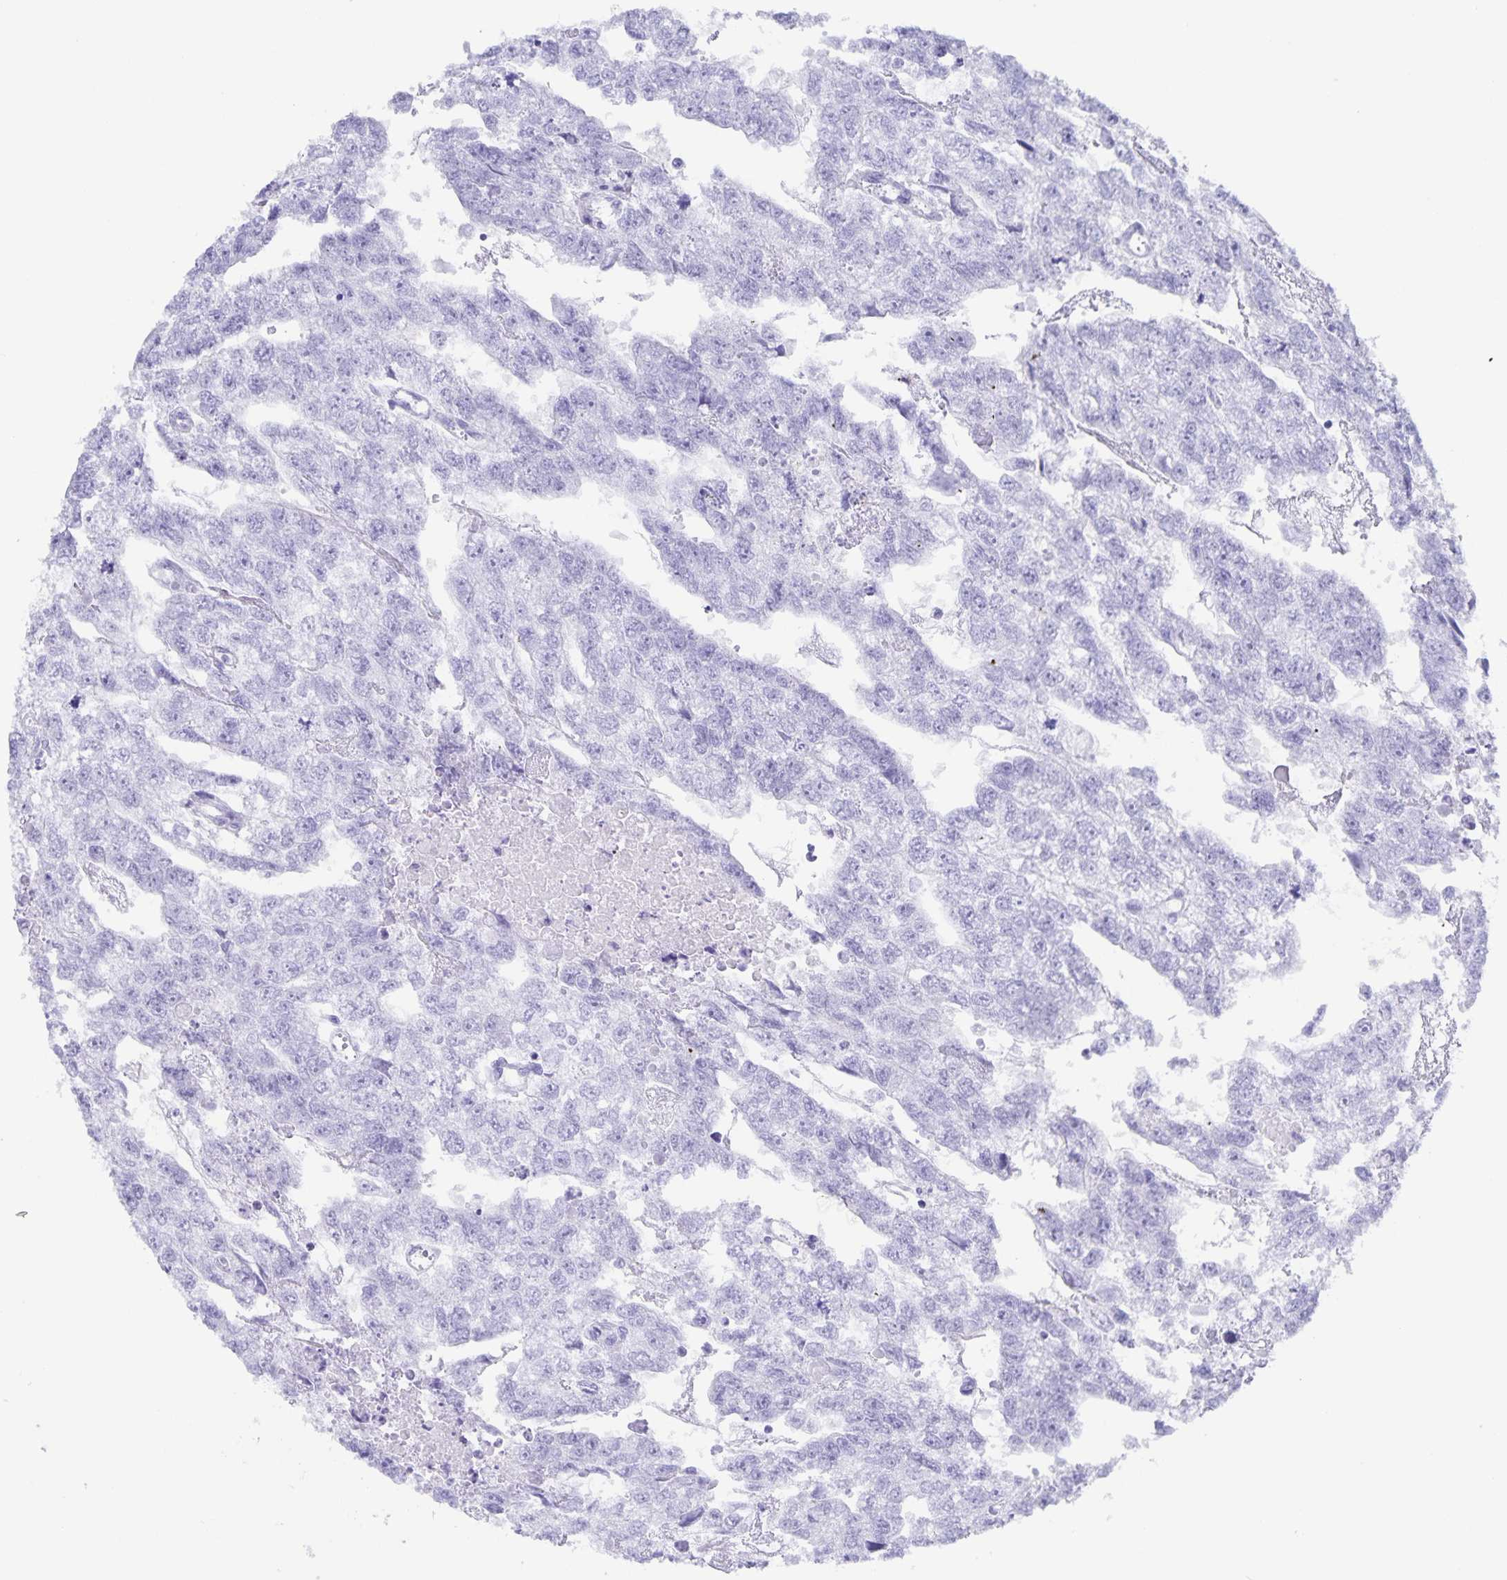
{"staining": {"intensity": "negative", "quantity": "none", "location": "none"}, "tissue": "testis cancer", "cell_type": "Tumor cells", "image_type": "cancer", "snomed": [{"axis": "morphology", "description": "Carcinoma, Embryonal, NOS"}, {"axis": "morphology", "description": "Teratoma, malignant, NOS"}, {"axis": "topography", "description": "Testis"}], "caption": "Tumor cells show no significant protein staining in malignant teratoma (testis).", "gene": "AQP4", "patient": {"sex": "male", "age": 44}}